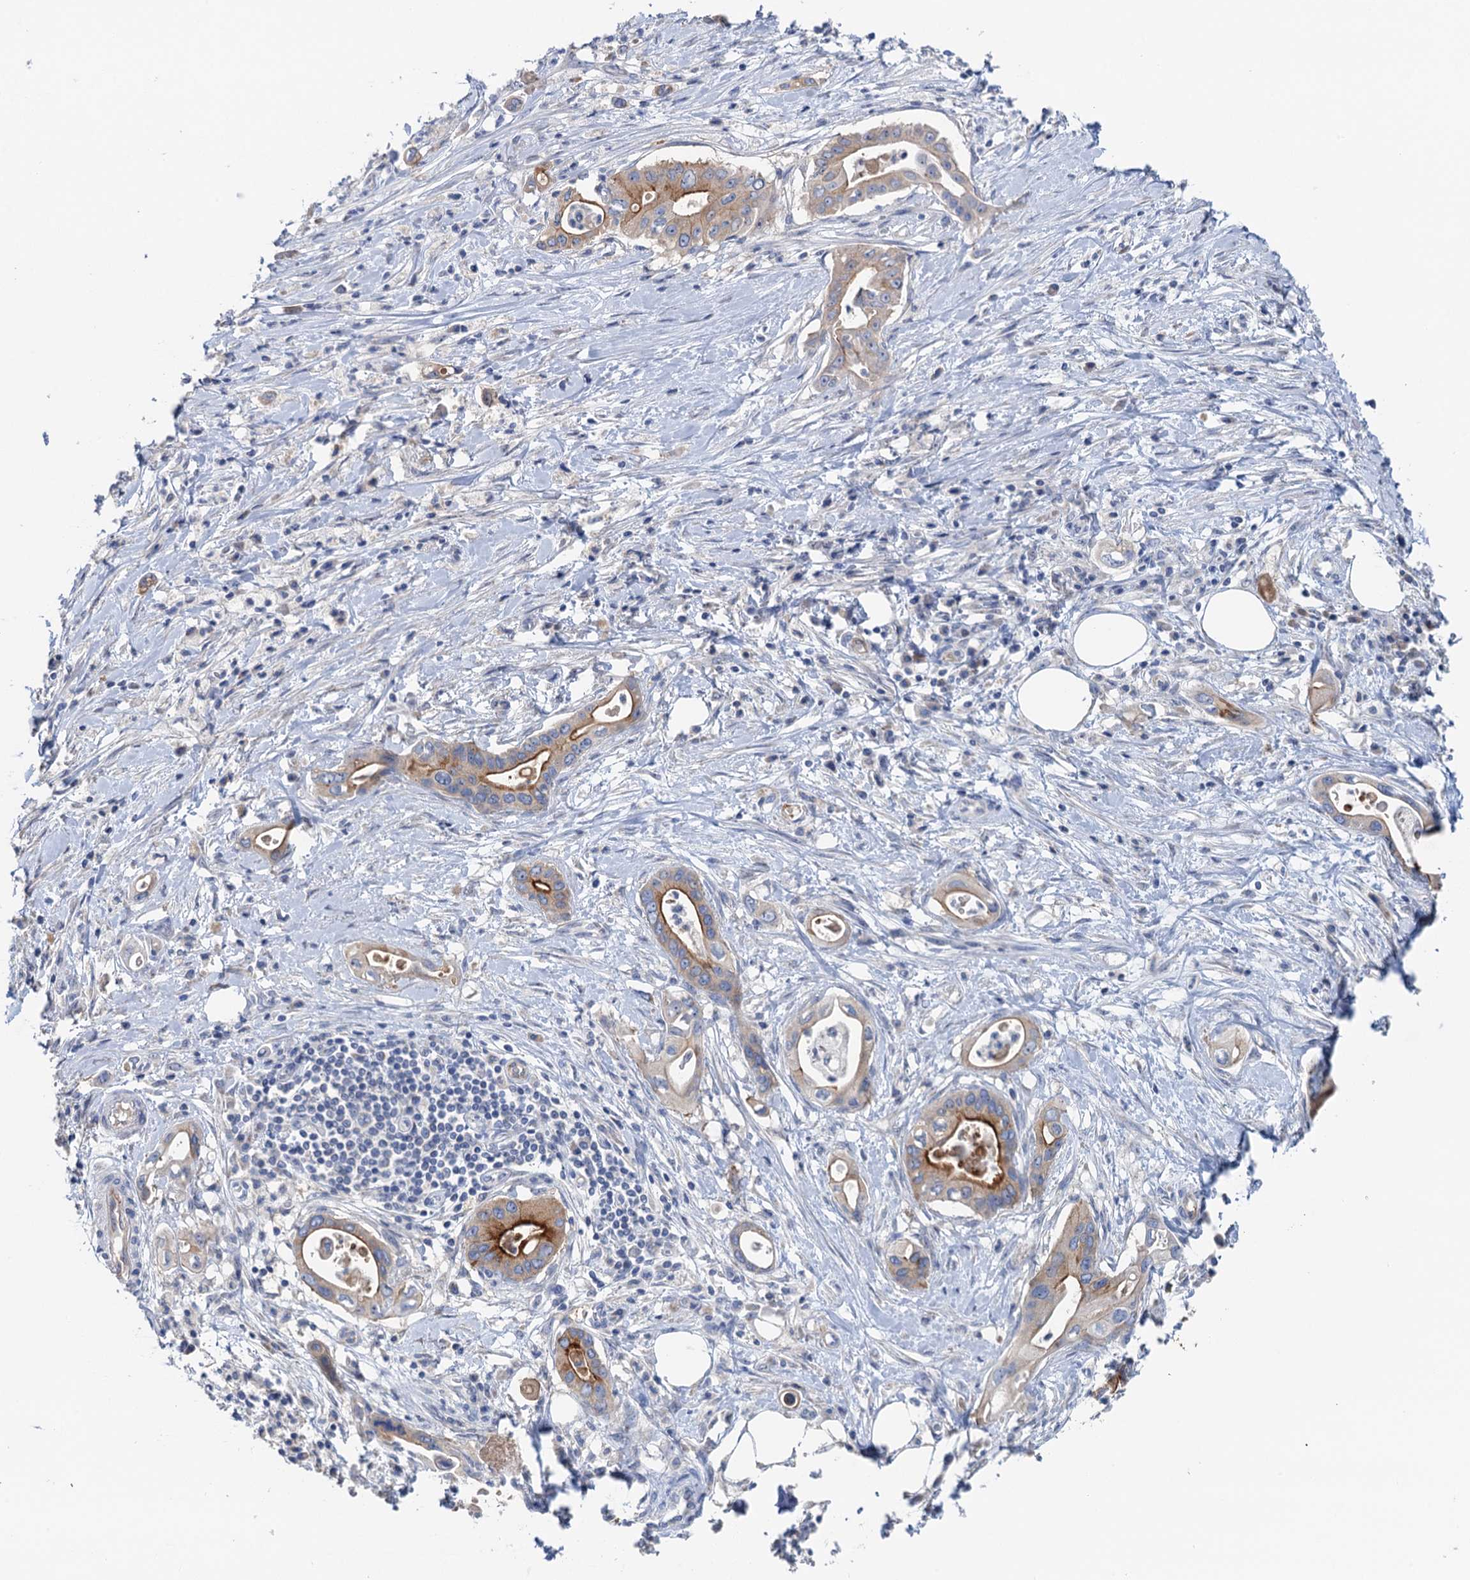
{"staining": {"intensity": "strong", "quantity": ">75%", "location": "cytoplasmic/membranous"}, "tissue": "pancreatic cancer", "cell_type": "Tumor cells", "image_type": "cancer", "snomed": [{"axis": "morphology", "description": "Adenocarcinoma, NOS"}, {"axis": "topography", "description": "Pancreas"}], "caption": "Pancreatic adenocarcinoma tissue shows strong cytoplasmic/membranous staining in about >75% of tumor cells, visualized by immunohistochemistry. Nuclei are stained in blue.", "gene": "PLLP", "patient": {"sex": "female", "age": 77}}